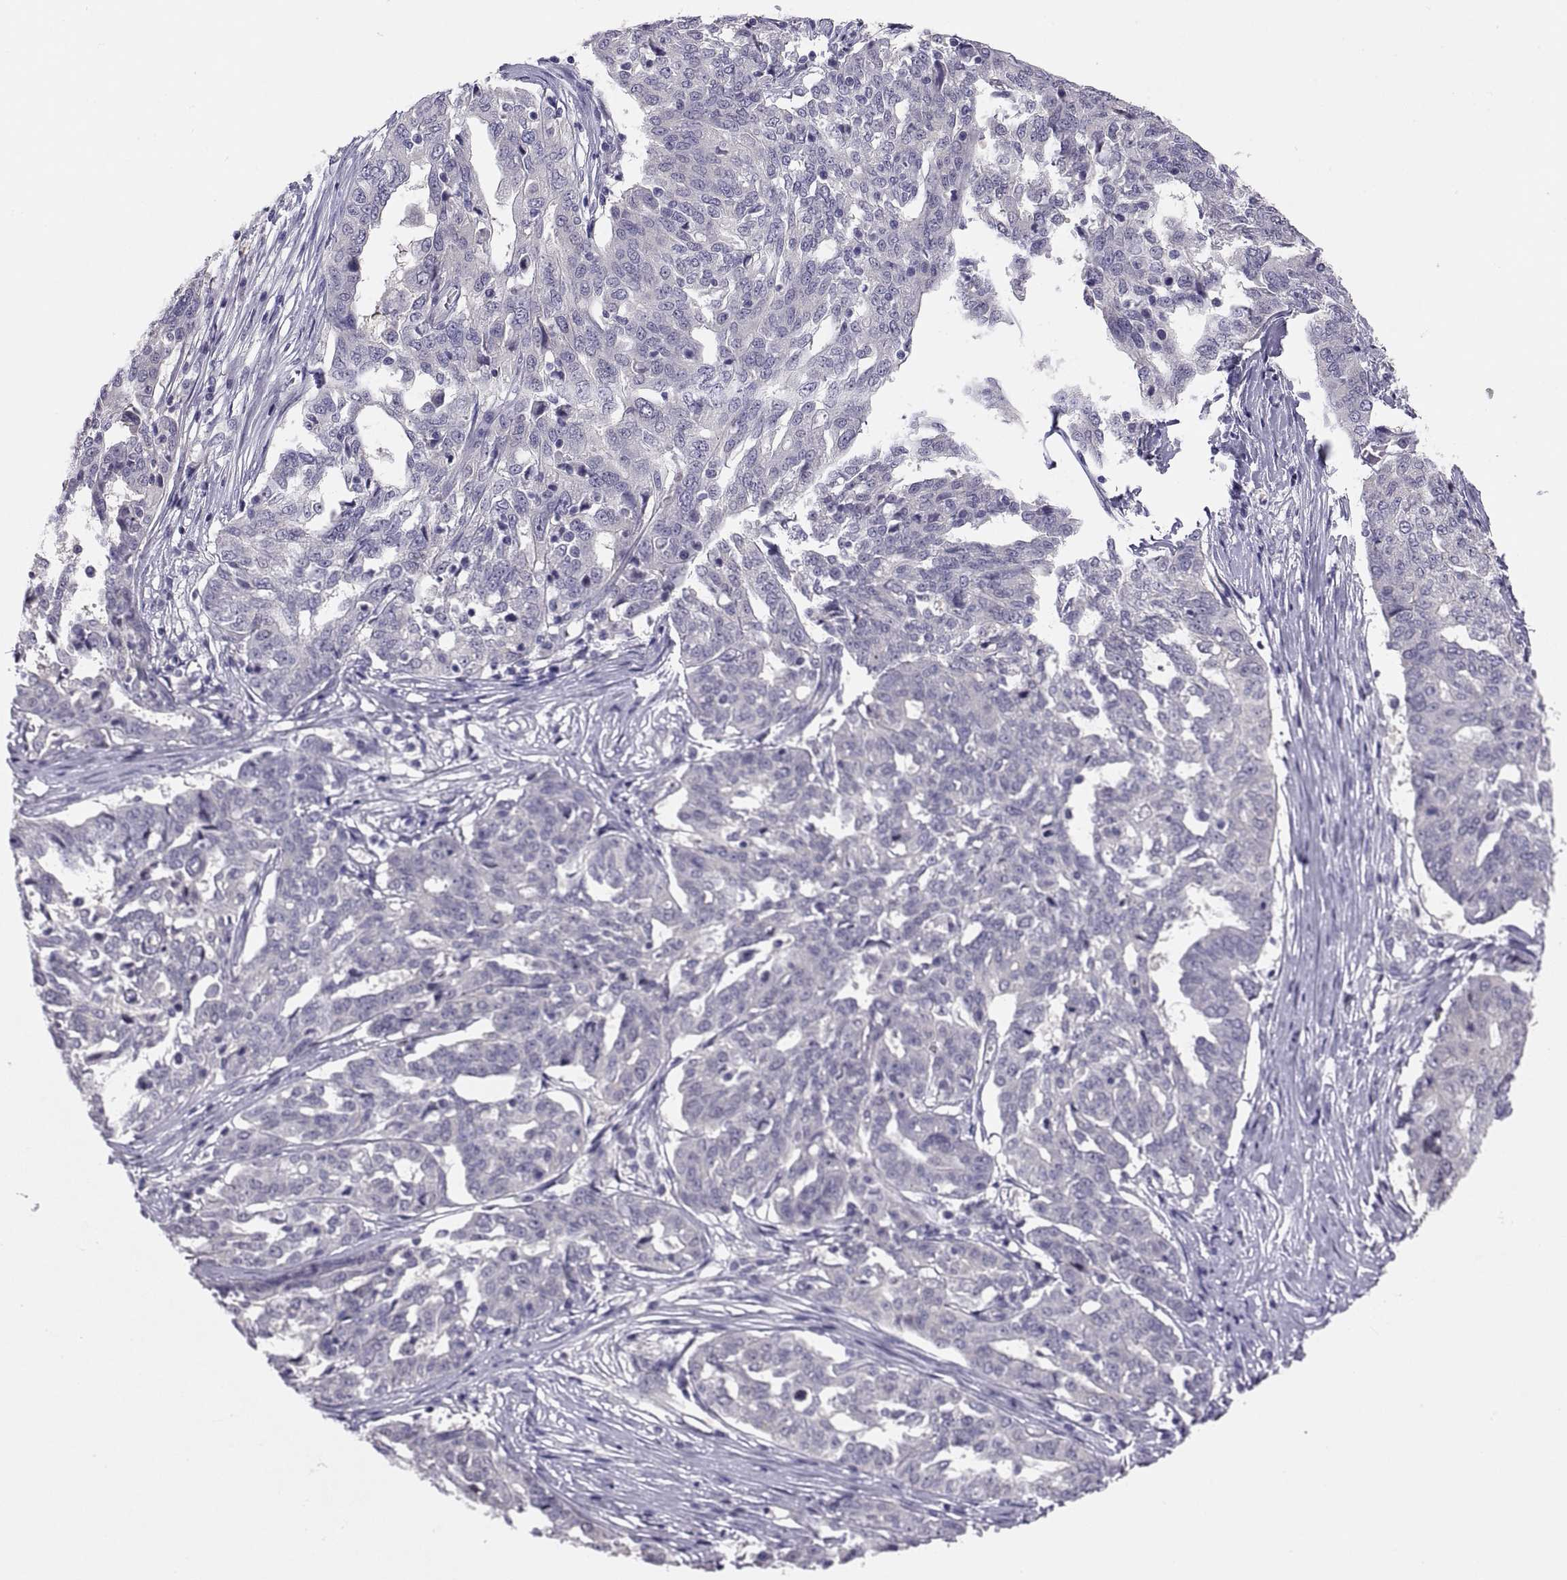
{"staining": {"intensity": "negative", "quantity": "none", "location": "none"}, "tissue": "ovarian cancer", "cell_type": "Tumor cells", "image_type": "cancer", "snomed": [{"axis": "morphology", "description": "Cystadenocarcinoma, serous, NOS"}, {"axis": "topography", "description": "Ovary"}], "caption": "A high-resolution micrograph shows IHC staining of ovarian cancer (serous cystadenocarcinoma), which reveals no significant expression in tumor cells. (DAB (3,3'-diaminobenzidine) IHC, high magnification).", "gene": "STRC", "patient": {"sex": "female", "age": 67}}